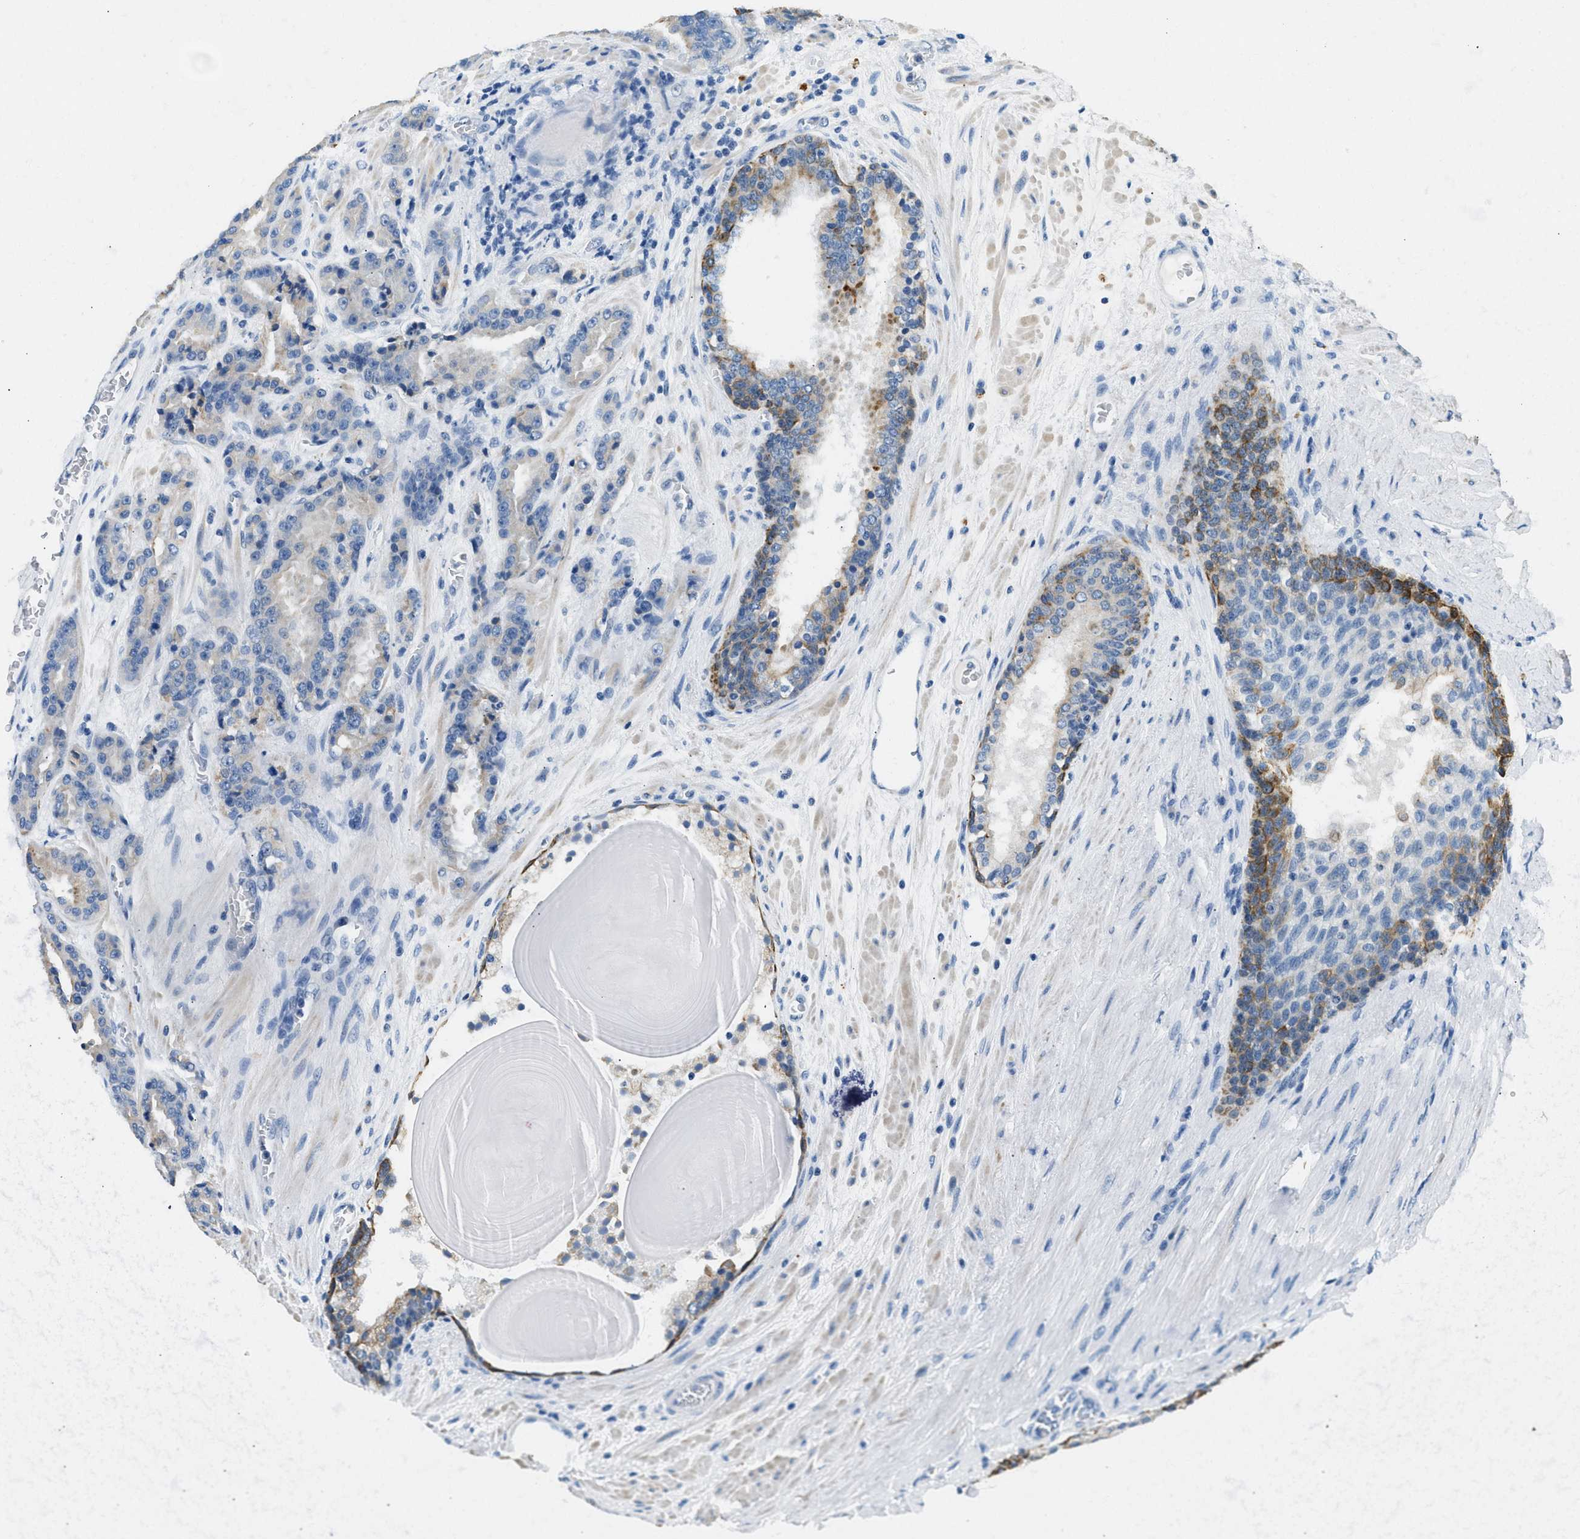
{"staining": {"intensity": "weak", "quantity": "<25%", "location": "cytoplasmic/membranous"}, "tissue": "prostate cancer", "cell_type": "Tumor cells", "image_type": "cancer", "snomed": [{"axis": "morphology", "description": "Adenocarcinoma, High grade"}, {"axis": "topography", "description": "Prostate"}], "caption": "IHC of human prostate cancer (high-grade adenocarcinoma) shows no staining in tumor cells. (IHC, brightfield microscopy, high magnification).", "gene": "CFAP20", "patient": {"sex": "male", "age": 60}}